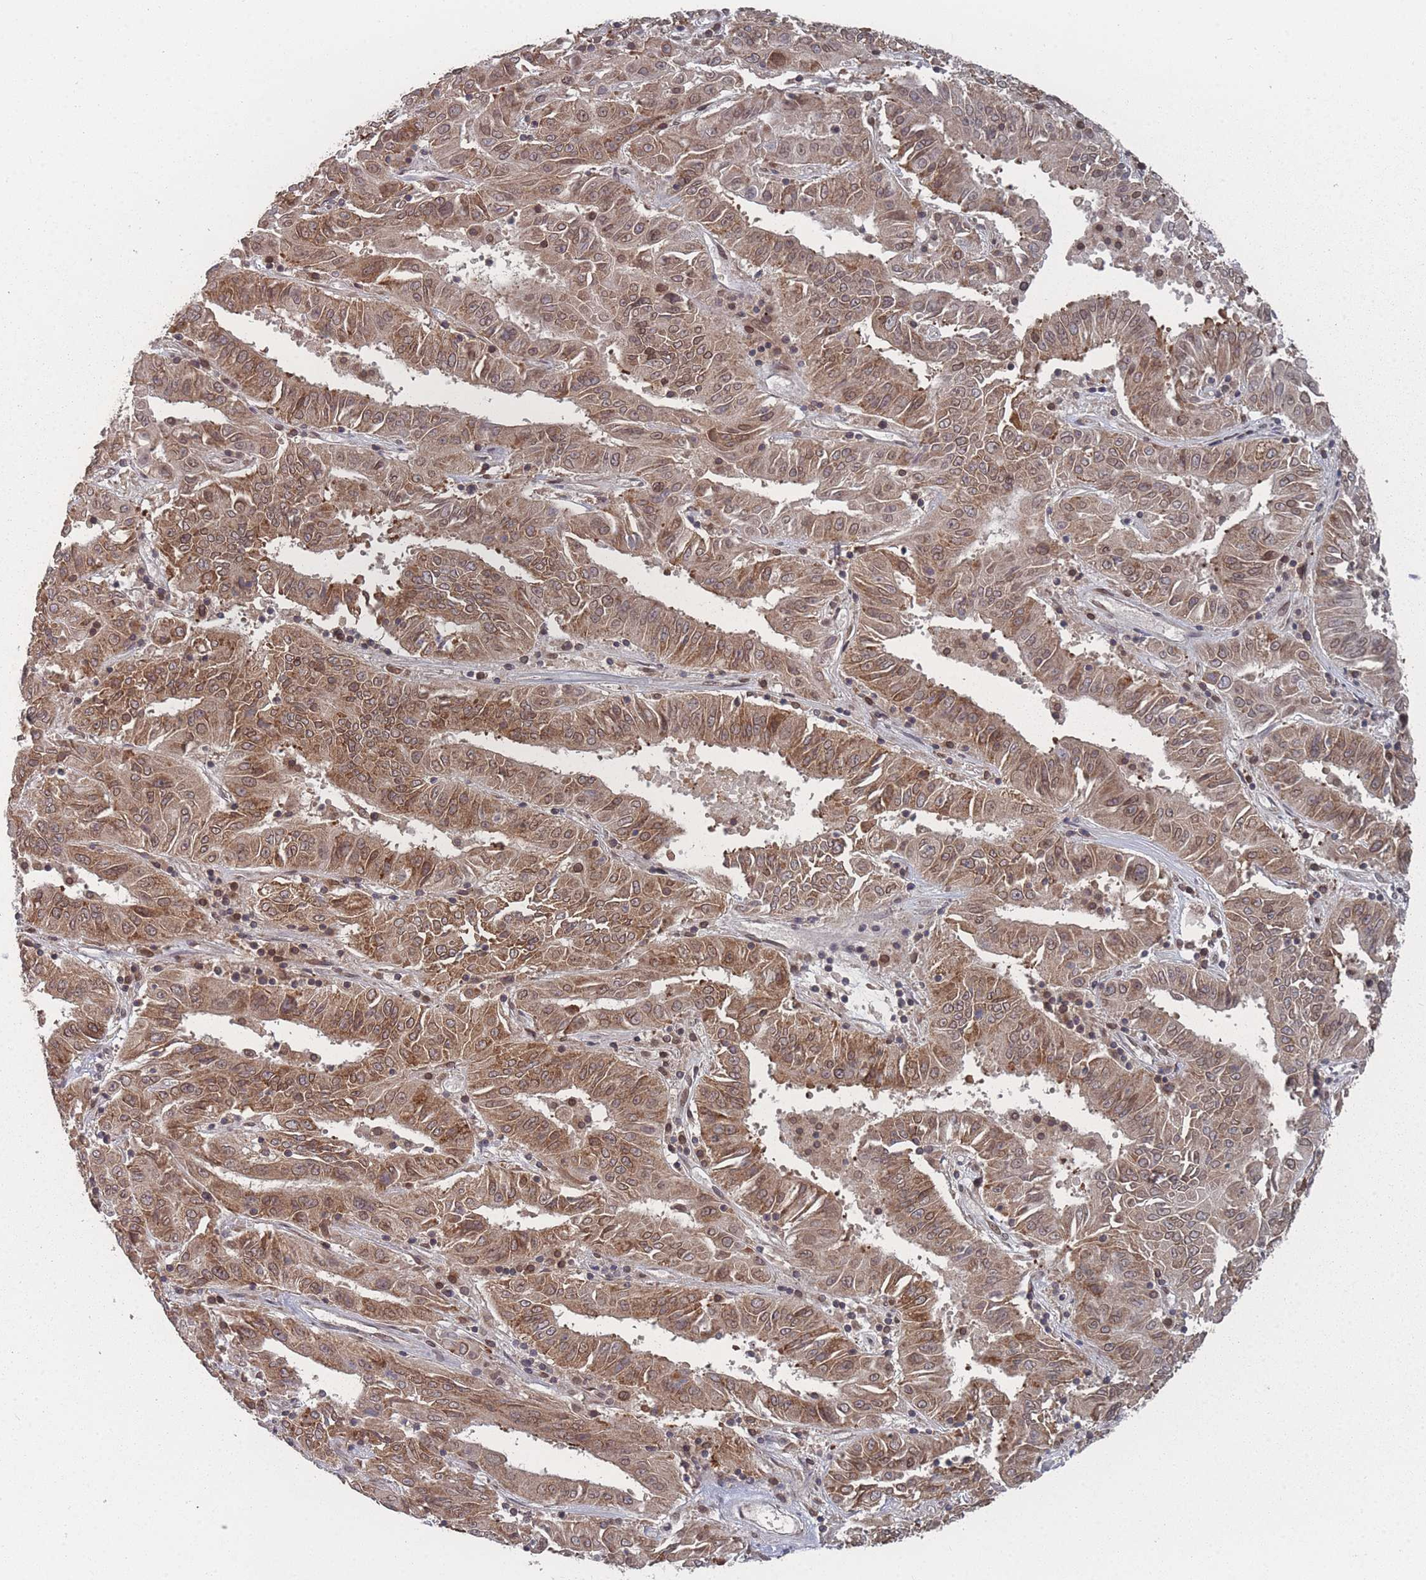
{"staining": {"intensity": "moderate", "quantity": ">75%", "location": "cytoplasmic/membranous,nuclear"}, "tissue": "pancreatic cancer", "cell_type": "Tumor cells", "image_type": "cancer", "snomed": [{"axis": "morphology", "description": "Adenocarcinoma, NOS"}, {"axis": "topography", "description": "Pancreas"}], "caption": "Tumor cells exhibit moderate cytoplasmic/membranous and nuclear staining in approximately >75% of cells in pancreatic cancer (adenocarcinoma).", "gene": "TBC1D25", "patient": {"sex": "male", "age": 63}}